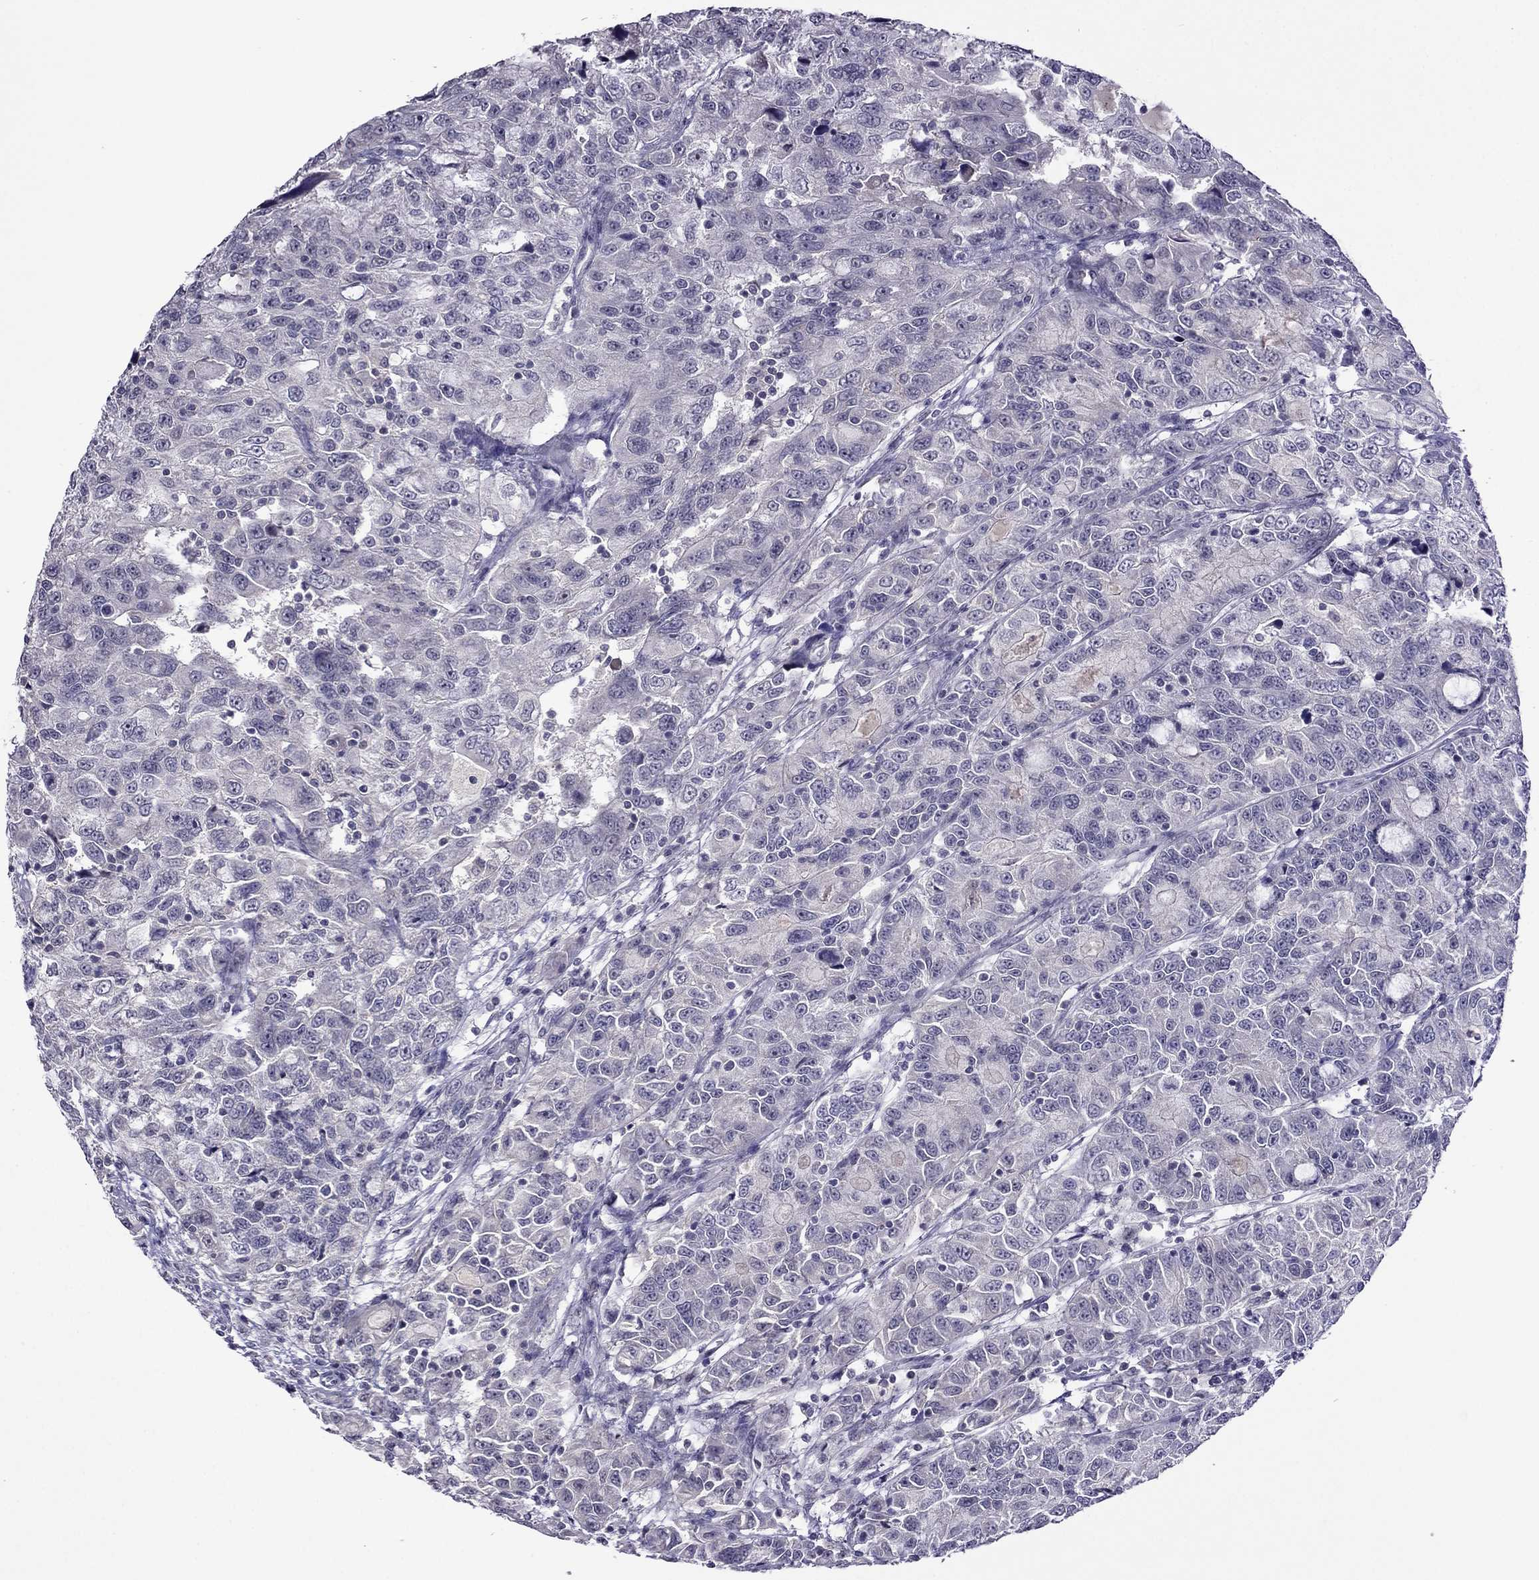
{"staining": {"intensity": "negative", "quantity": "none", "location": "none"}, "tissue": "urothelial cancer", "cell_type": "Tumor cells", "image_type": "cancer", "snomed": [{"axis": "morphology", "description": "Urothelial carcinoma, NOS"}, {"axis": "morphology", "description": "Urothelial carcinoma, High grade"}, {"axis": "topography", "description": "Urinary bladder"}], "caption": "A photomicrograph of human urothelial cancer is negative for staining in tumor cells. (Stains: DAB immunohistochemistry with hematoxylin counter stain, Microscopy: brightfield microscopy at high magnification).", "gene": "SPTBN4", "patient": {"sex": "female", "age": 73}}